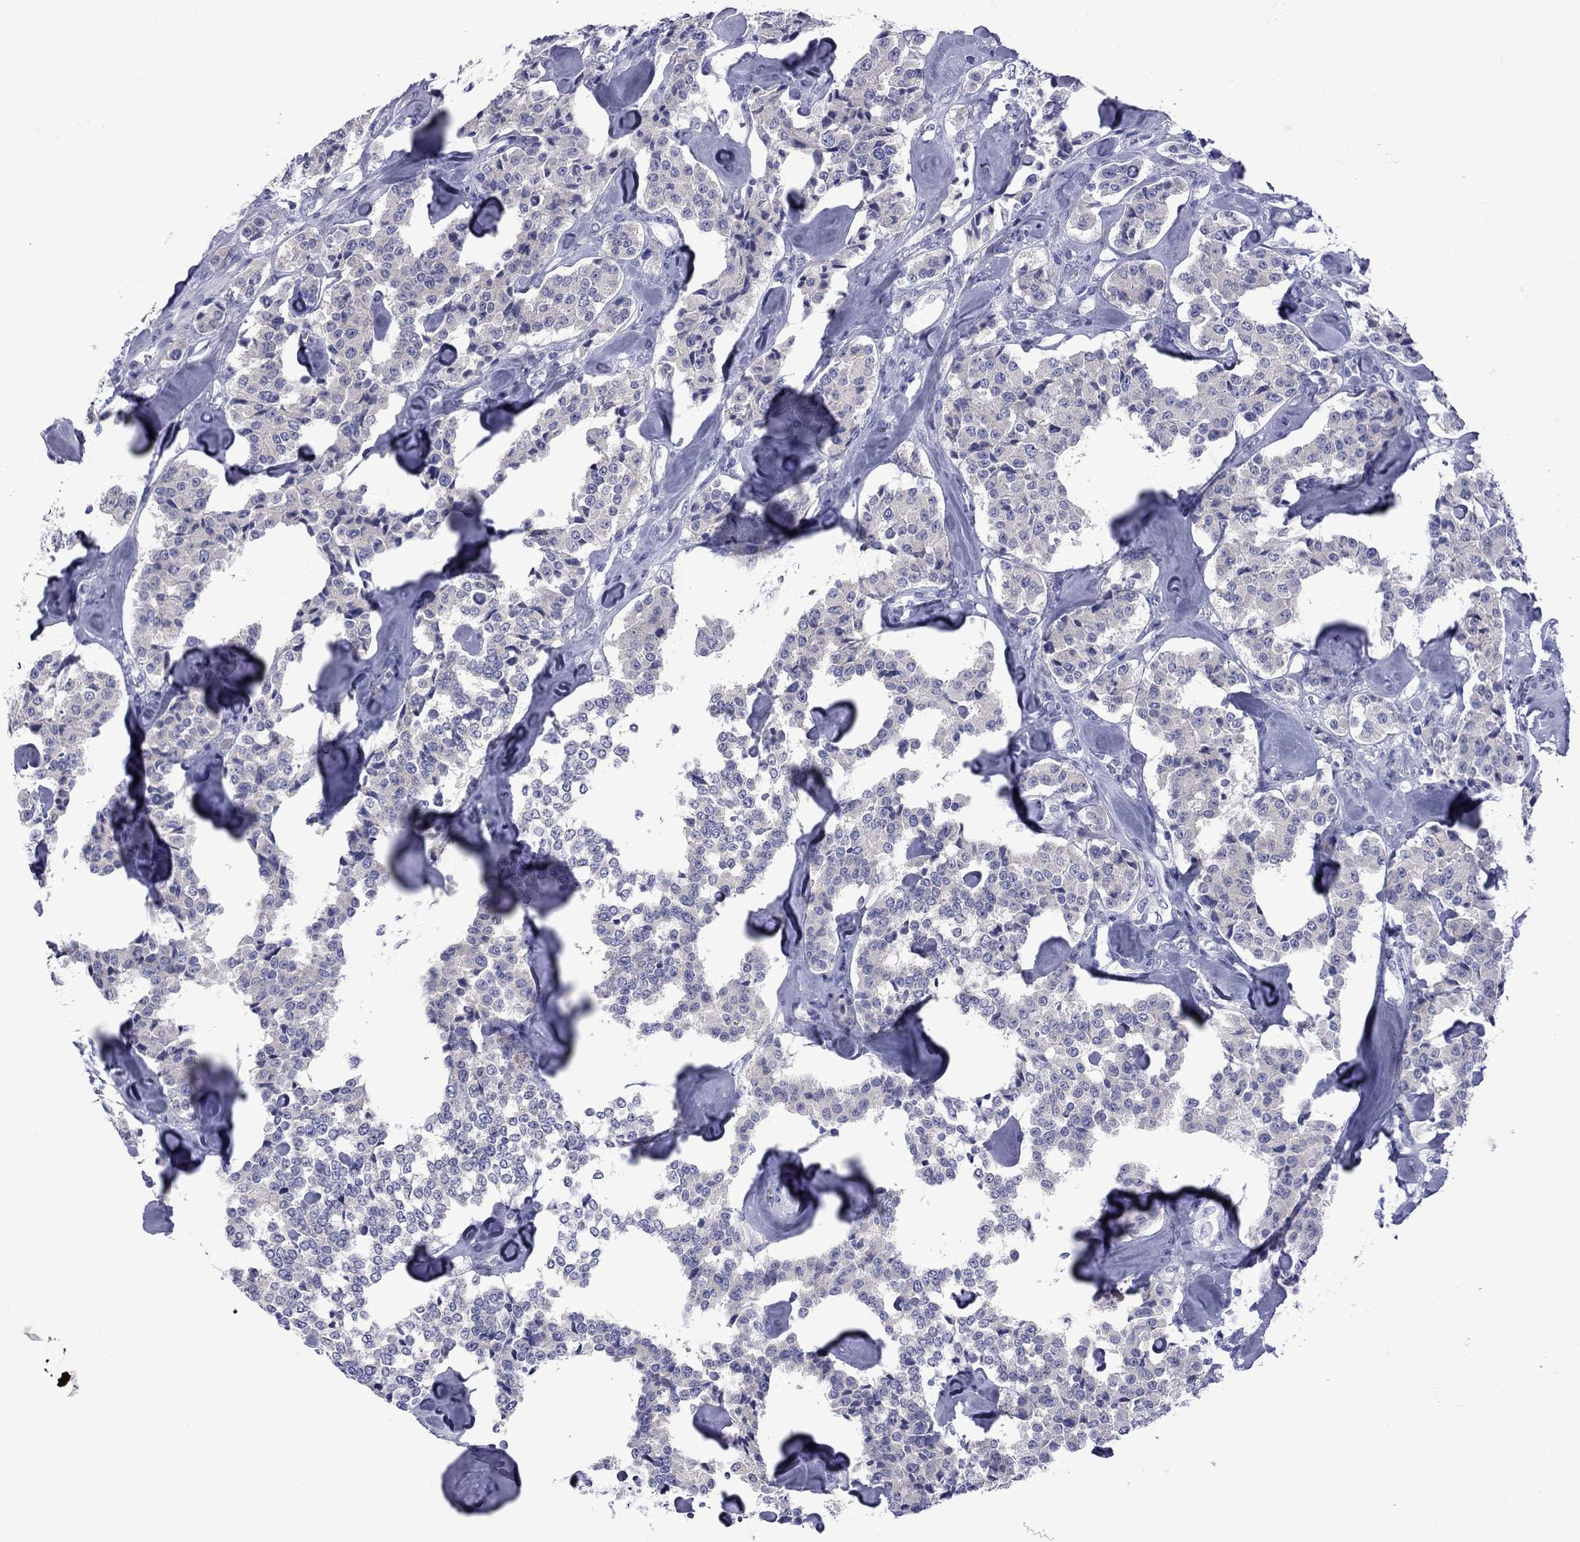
{"staining": {"intensity": "negative", "quantity": "none", "location": "none"}, "tissue": "carcinoid", "cell_type": "Tumor cells", "image_type": "cancer", "snomed": [{"axis": "morphology", "description": "Carcinoid, malignant, NOS"}, {"axis": "topography", "description": "Pancreas"}], "caption": "Immunohistochemistry (IHC) histopathology image of neoplastic tissue: human carcinoid stained with DAB reveals no significant protein expression in tumor cells.", "gene": "EPPIN", "patient": {"sex": "male", "age": 41}}